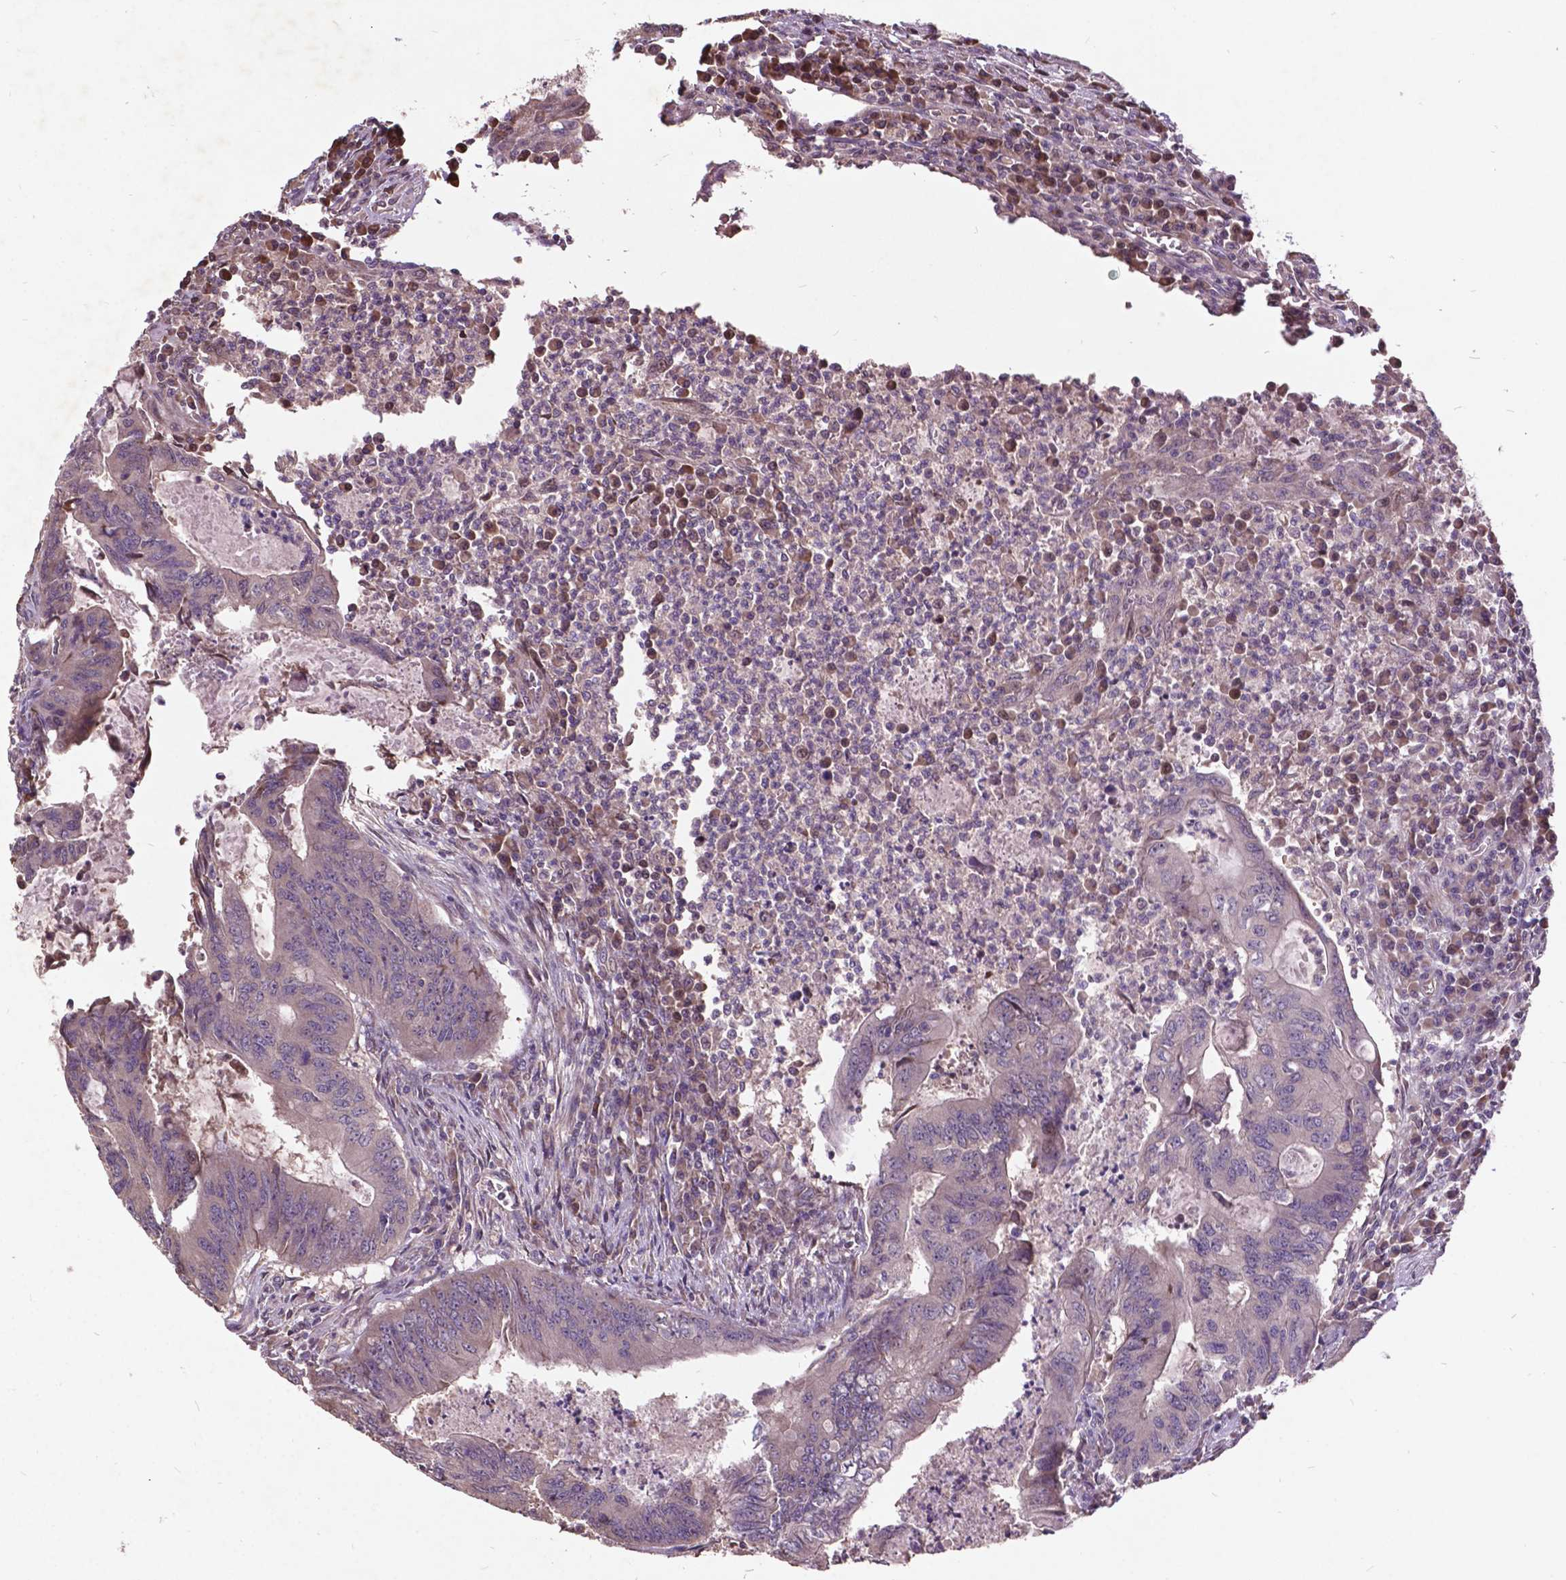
{"staining": {"intensity": "negative", "quantity": "none", "location": "none"}, "tissue": "colorectal cancer", "cell_type": "Tumor cells", "image_type": "cancer", "snomed": [{"axis": "morphology", "description": "Adenocarcinoma, NOS"}, {"axis": "topography", "description": "Colon"}], "caption": "Immunohistochemistry image of neoplastic tissue: human colorectal adenocarcinoma stained with DAB shows no significant protein positivity in tumor cells.", "gene": "AP1S3", "patient": {"sex": "male", "age": 67}}